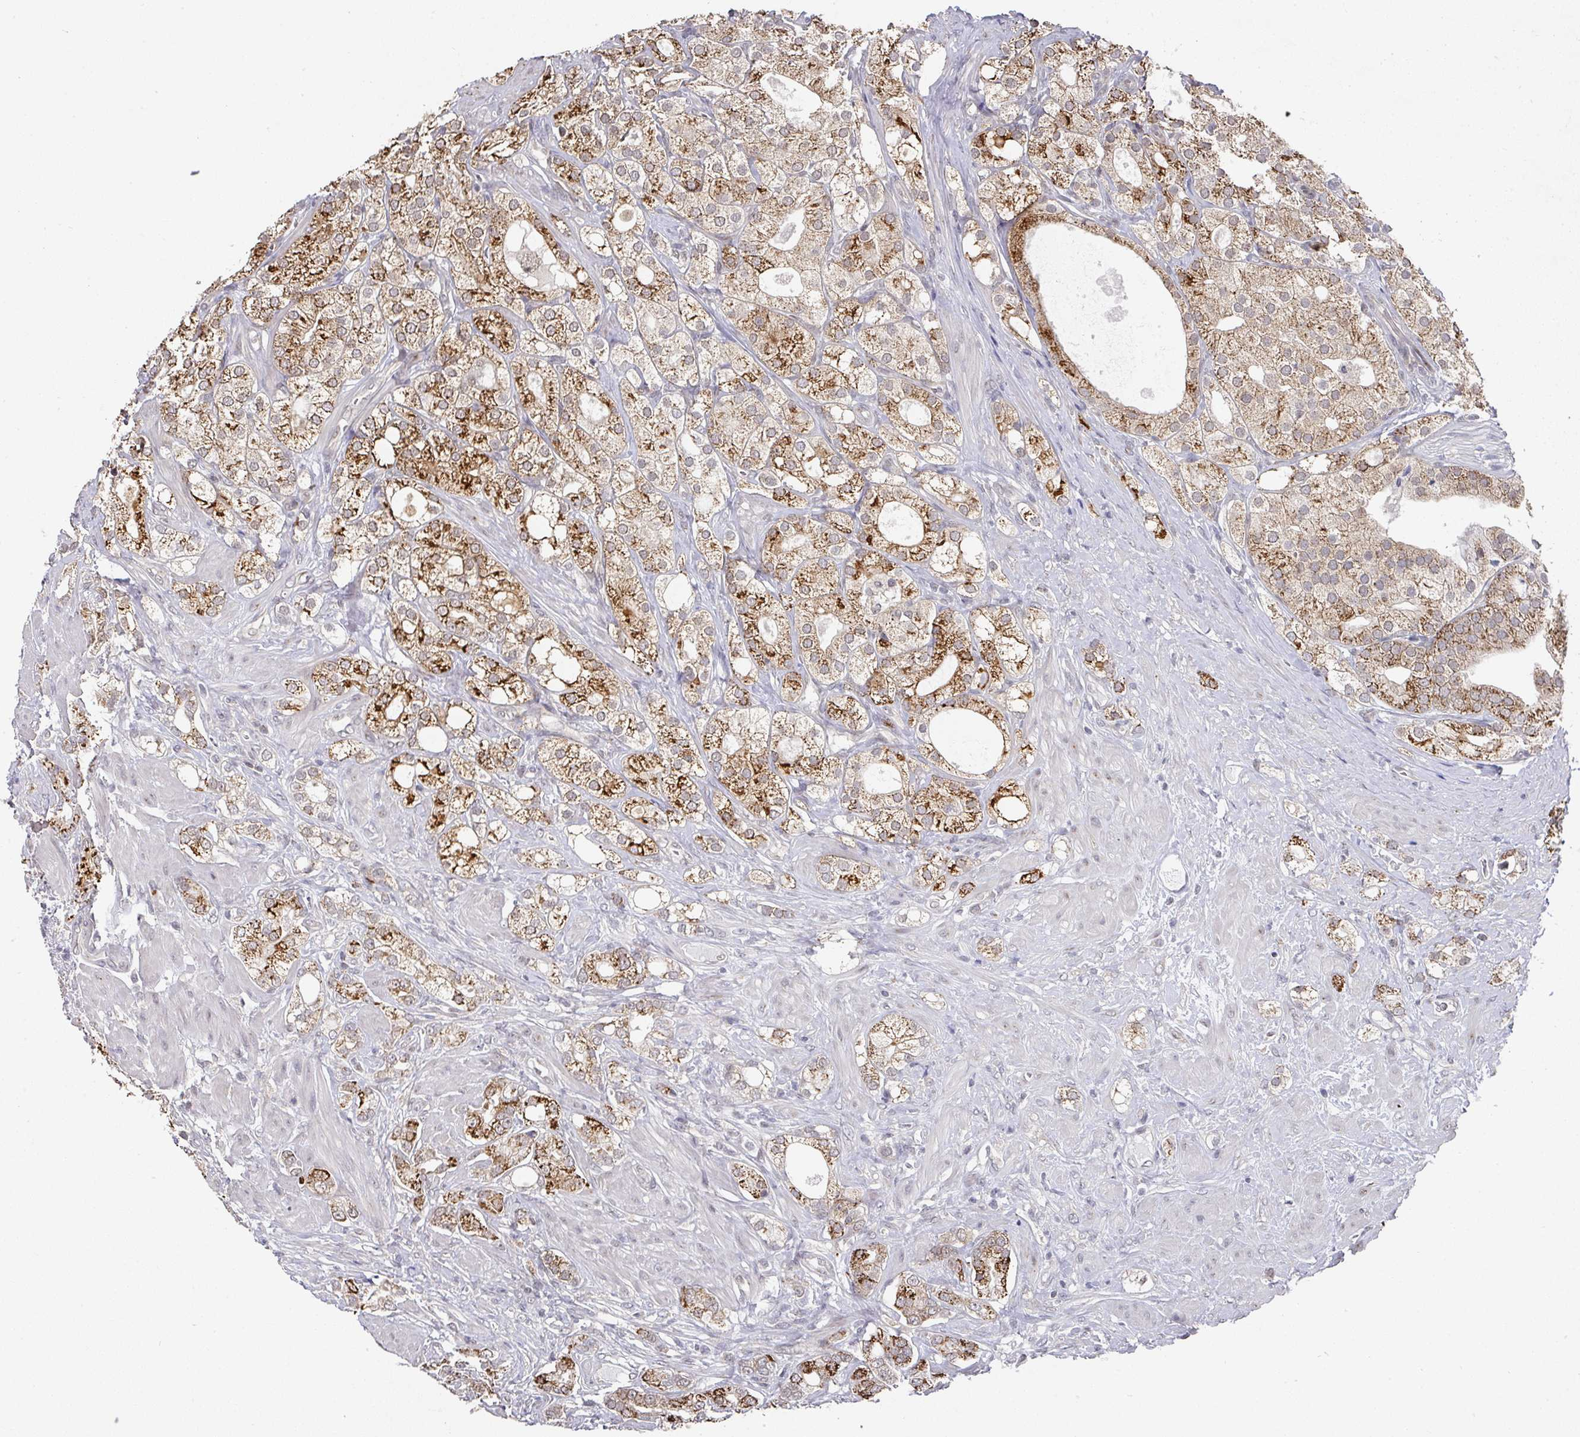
{"staining": {"intensity": "strong", "quantity": "25%-75%", "location": "cytoplasmic/membranous"}, "tissue": "prostate cancer", "cell_type": "Tumor cells", "image_type": "cancer", "snomed": [{"axis": "morphology", "description": "Adenocarcinoma, High grade"}, {"axis": "topography", "description": "Prostate"}], "caption": "Protein expression analysis of human prostate cancer (adenocarcinoma (high-grade)) reveals strong cytoplasmic/membranous staining in about 25%-75% of tumor cells. Using DAB (3,3'-diaminobenzidine) (brown) and hematoxylin (blue) stains, captured at high magnification using brightfield microscopy.", "gene": "C18orf25", "patient": {"sex": "male", "age": 50}}